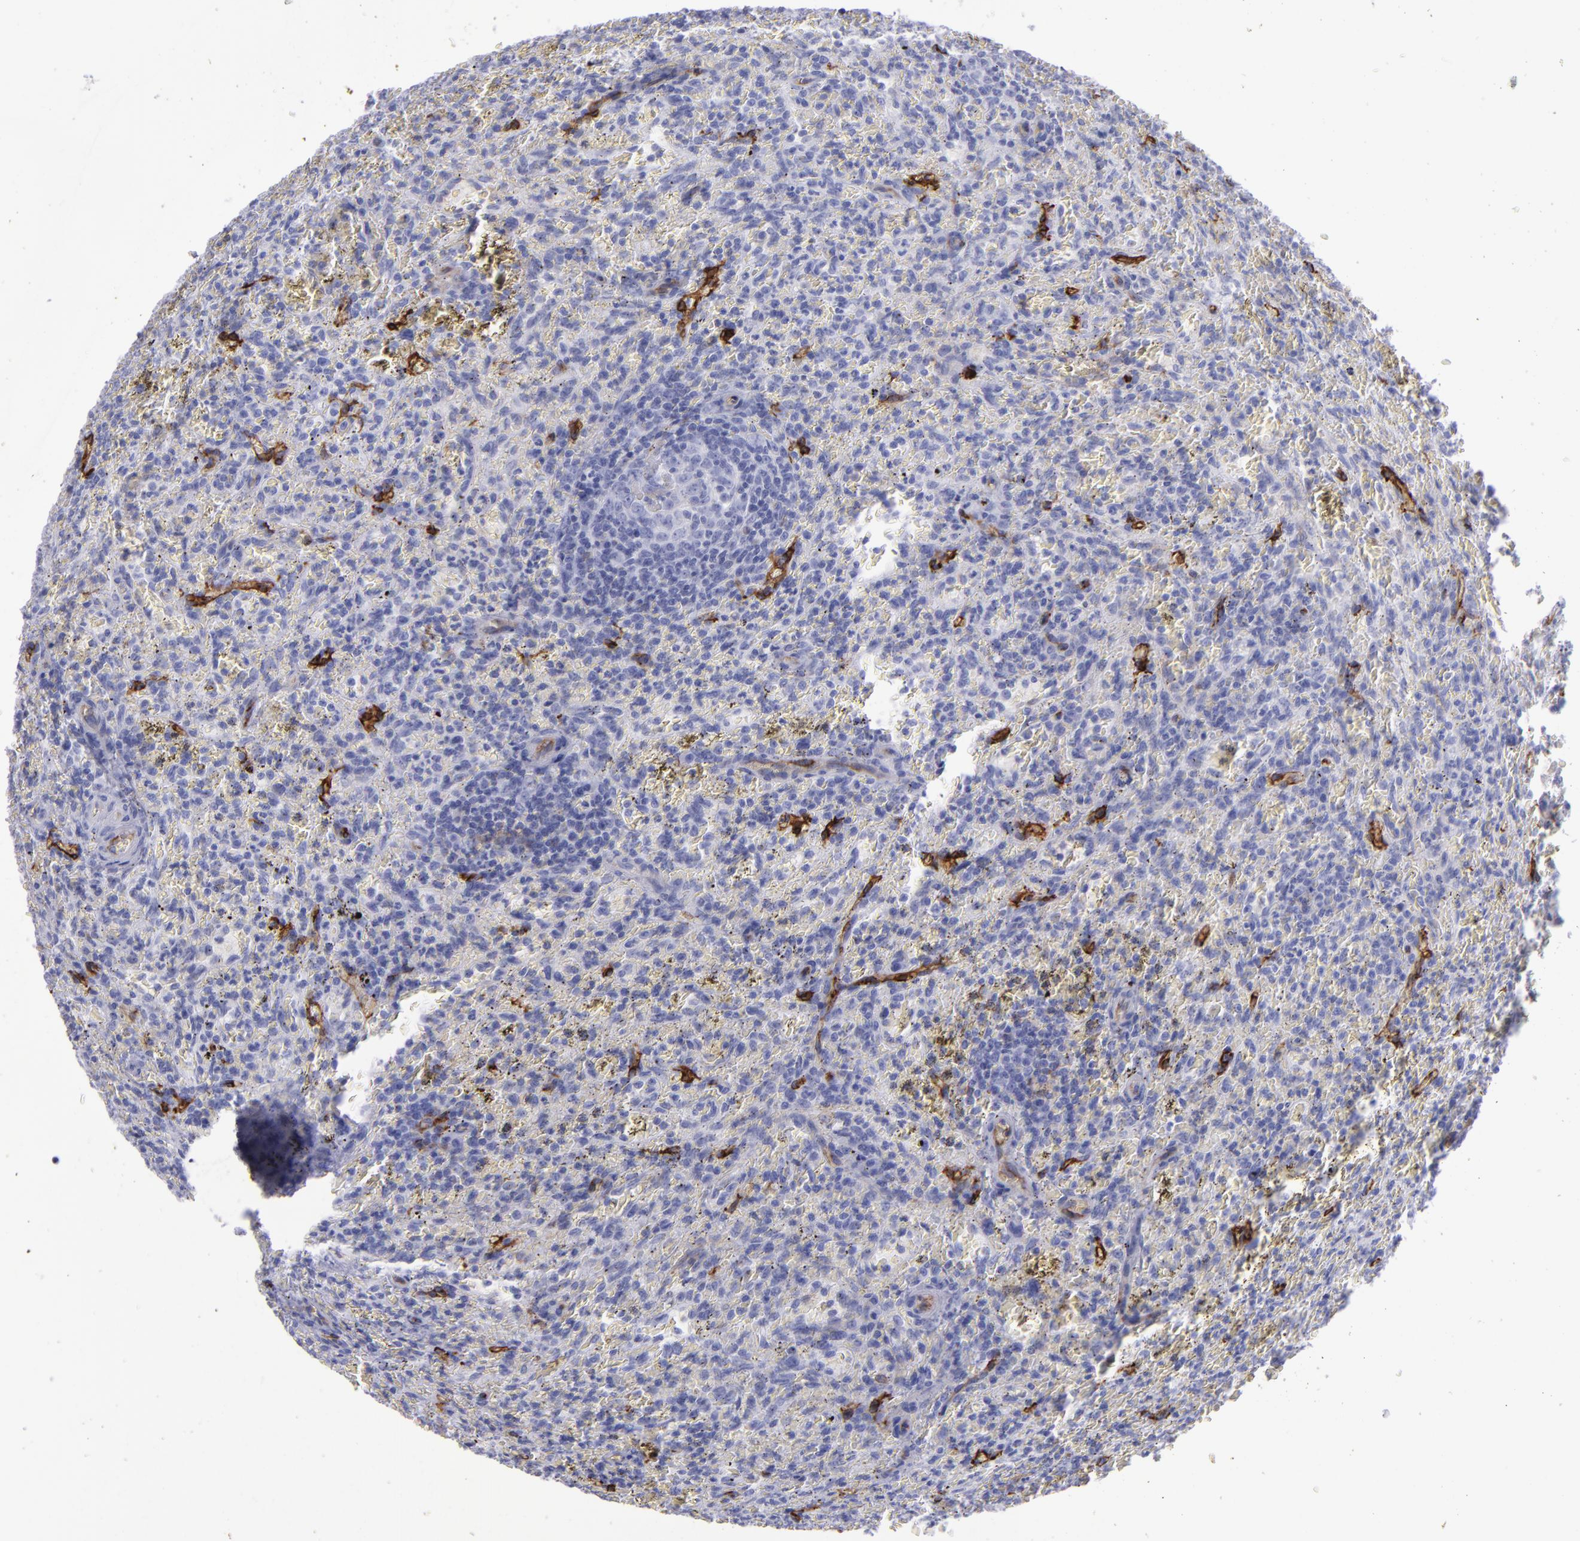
{"staining": {"intensity": "strong", "quantity": "<25%", "location": "cytoplasmic/membranous"}, "tissue": "lymphoma", "cell_type": "Tumor cells", "image_type": "cancer", "snomed": [{"axis": "morphology", "description": "Malignant lymphoma, non-Hodgkin's type, Low grade"}, {"axis": "topography", "description": "Spleen"}], "caption": "Immunohistochemical staining of human lymphoma shows medium levels of strong cytoplasmic/membranous staining in approximately <25% of tumor cells. (IHC, brightfield microscopy, high magnification).", "gene": "ACE", "patient": {"sex": "female", "age": 64}}